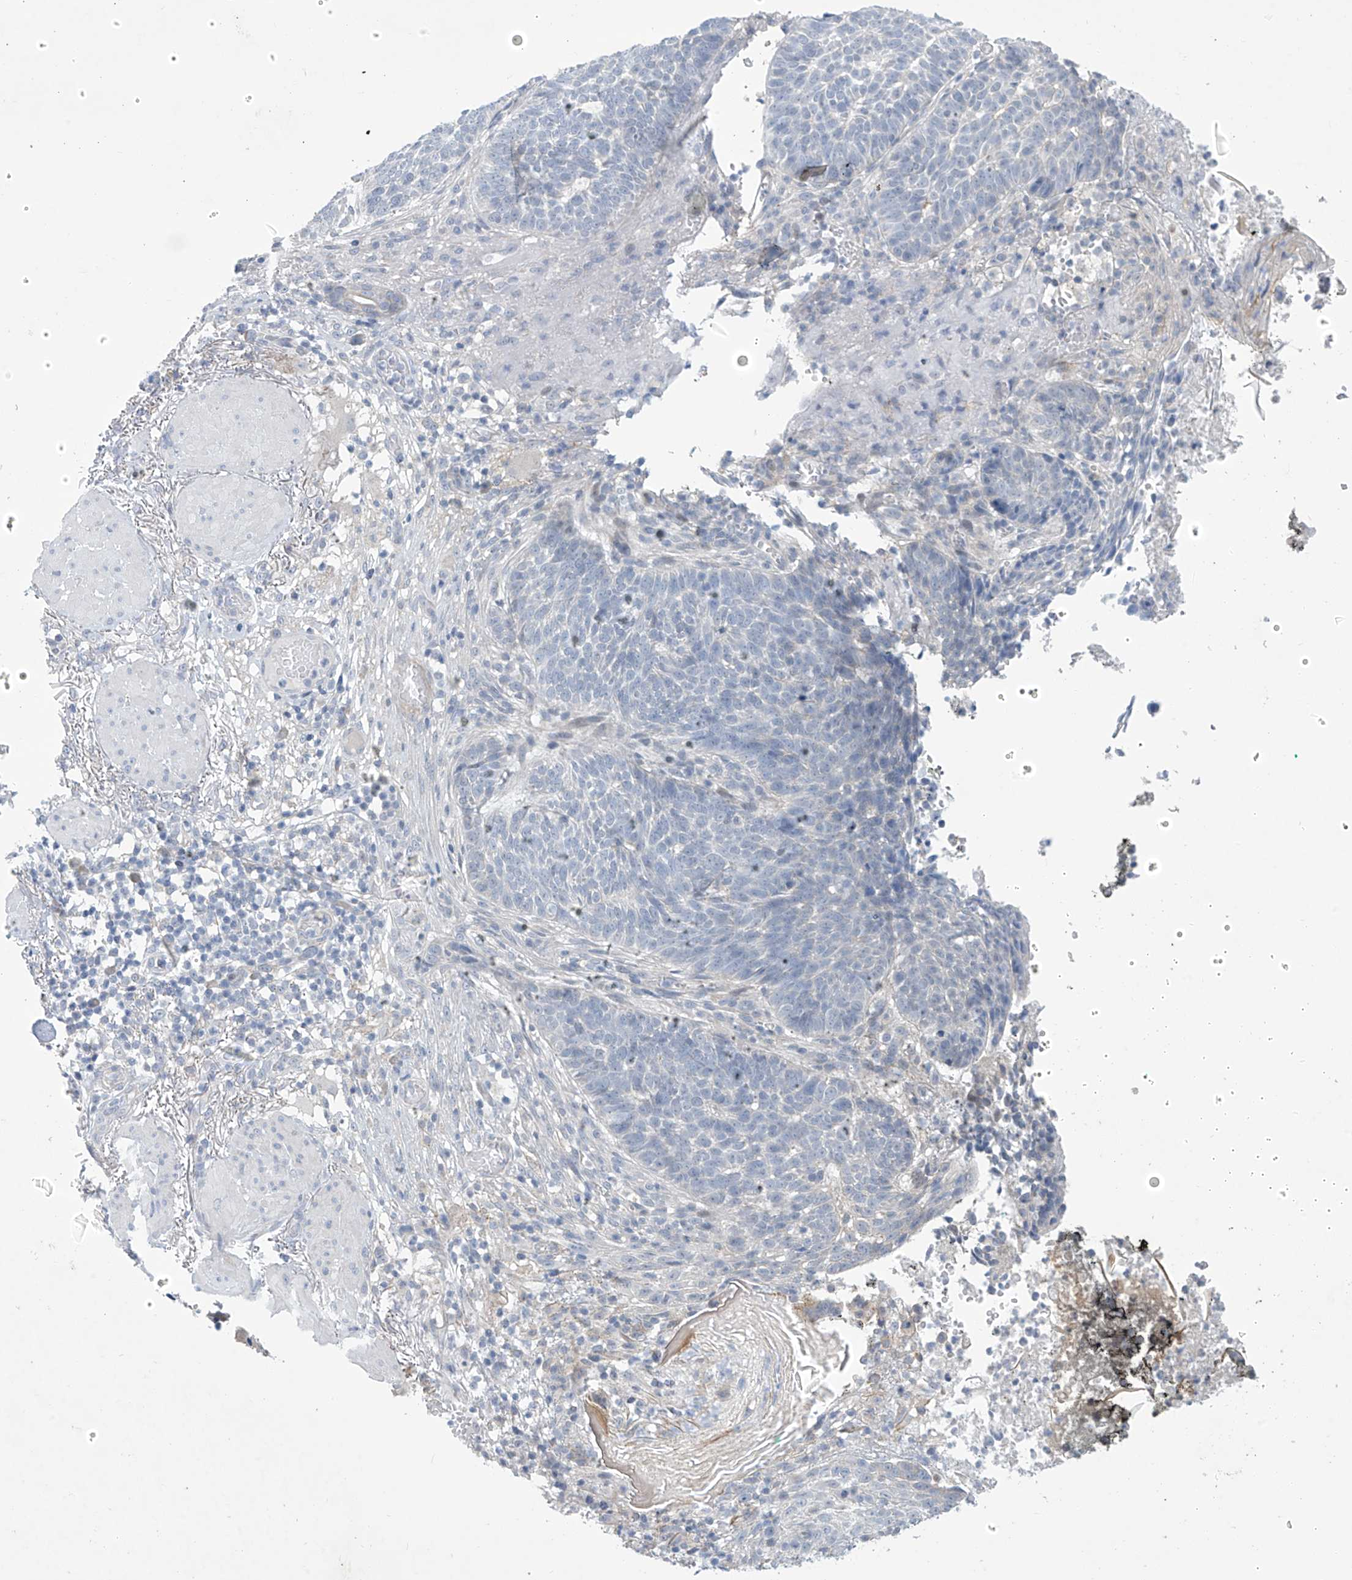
{"staining": {"intensity": "negative", "quantity": "none", "location": "none"}, "tissue": "skin cancer", "cell_type": "Tumor cells", "image_type": "cancer", "snomed": [{"axis": "morphology", "description": "Normal tissue, NOS"}, {"axis": "morphology", "description": "Basal cell carcinoma"}, {"axis": "topography", "description": "Skin"}], "caption": "High power microscopy photomicrograph of an immunohistochemistry micrograph of skin basal cell carcinoma, revealing no significant staining in tumor cells.", "gene": "SLC35A5", "patient": {"sex": "male", "age": 64}}